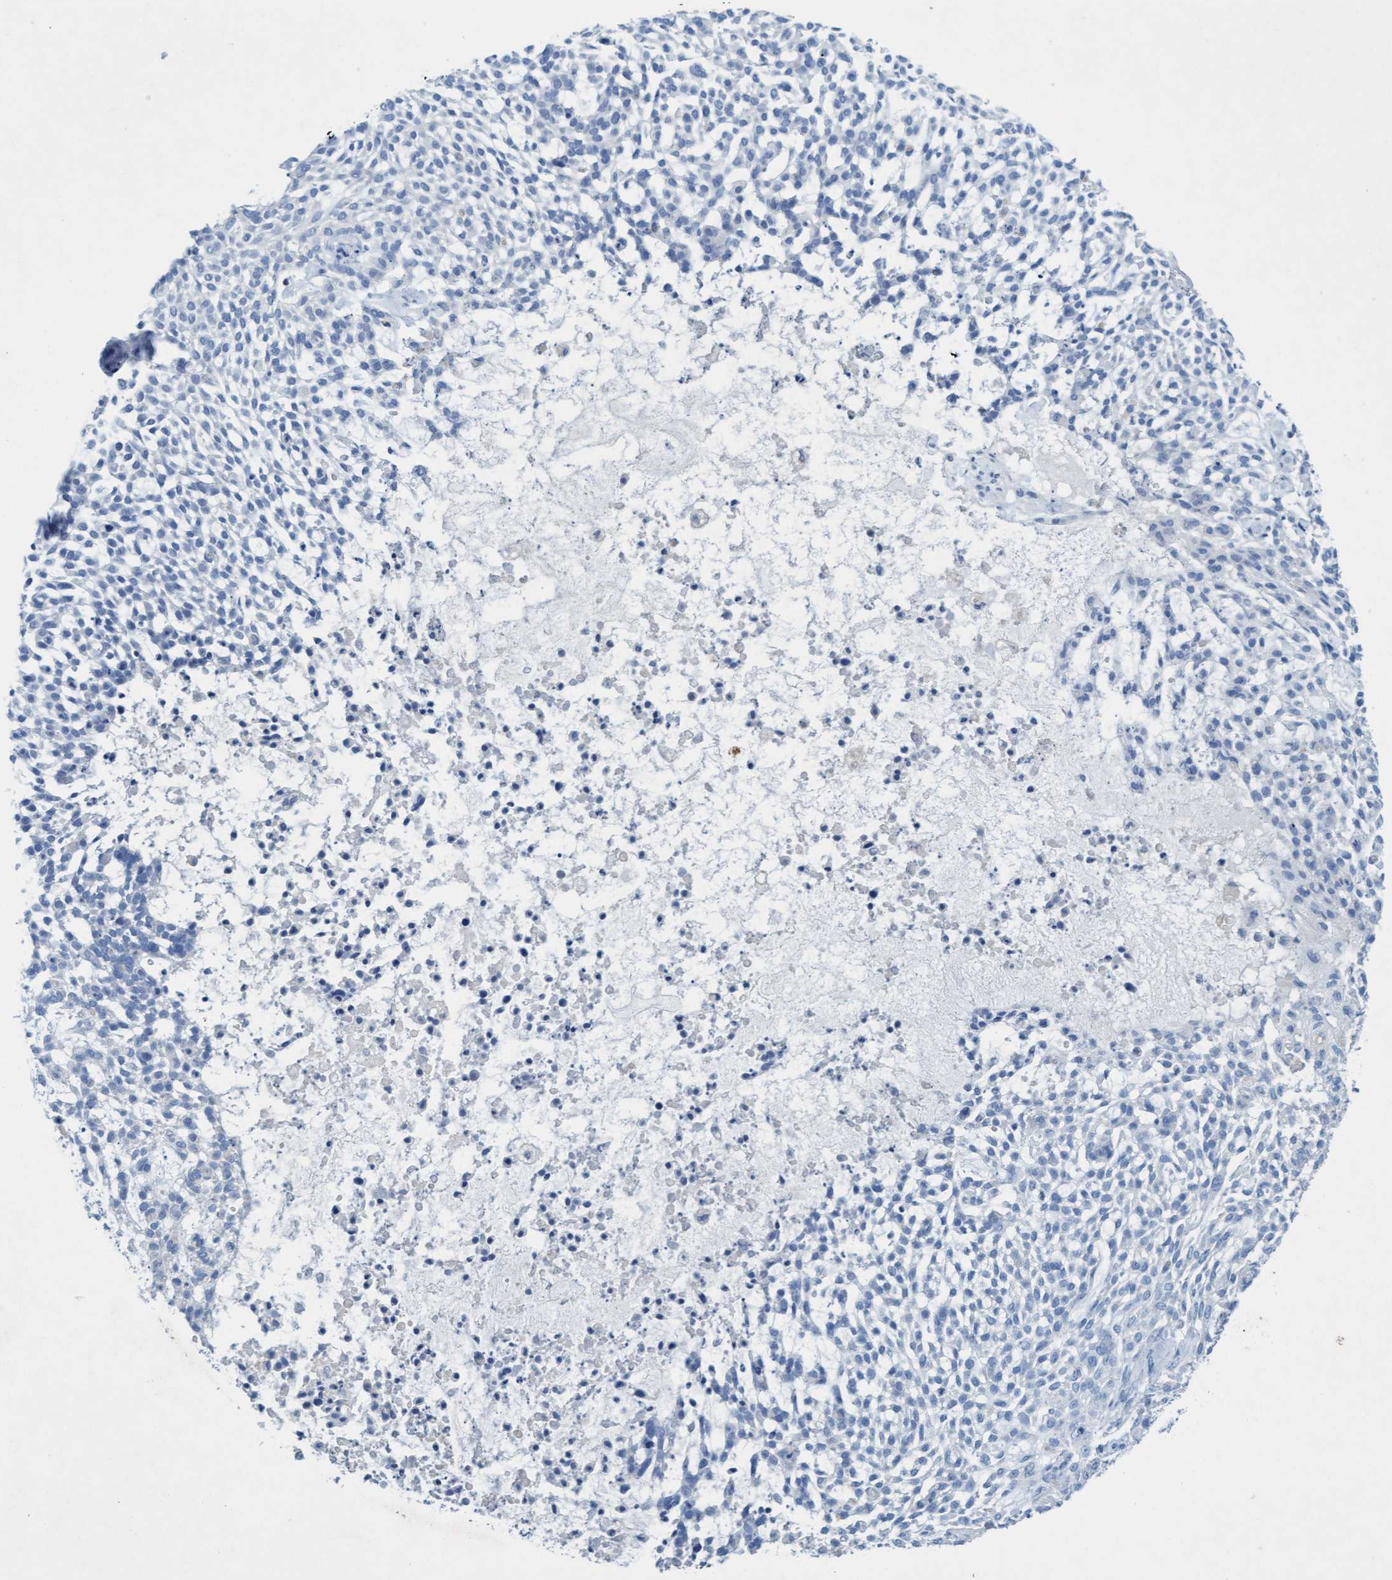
{"staining": {"intensity": "negative", "quantity": "none", "location": "none"}, "tissue": "skin cancer", "cell_type": "Tumor cells", "image_type": "cancer", "snomed": [{"axis": "morphology", "description": "Basal cell carcinoma"}, {"axis": "topography", "description": "Skin"}], "caption": "Immunohistochemical staining of human skin cancer (basal cell carcinoma) exhibits no significant positivity in tumor cells.", "gene": "SIGIRR", "patient": {"sex": "female", "age": 64}}